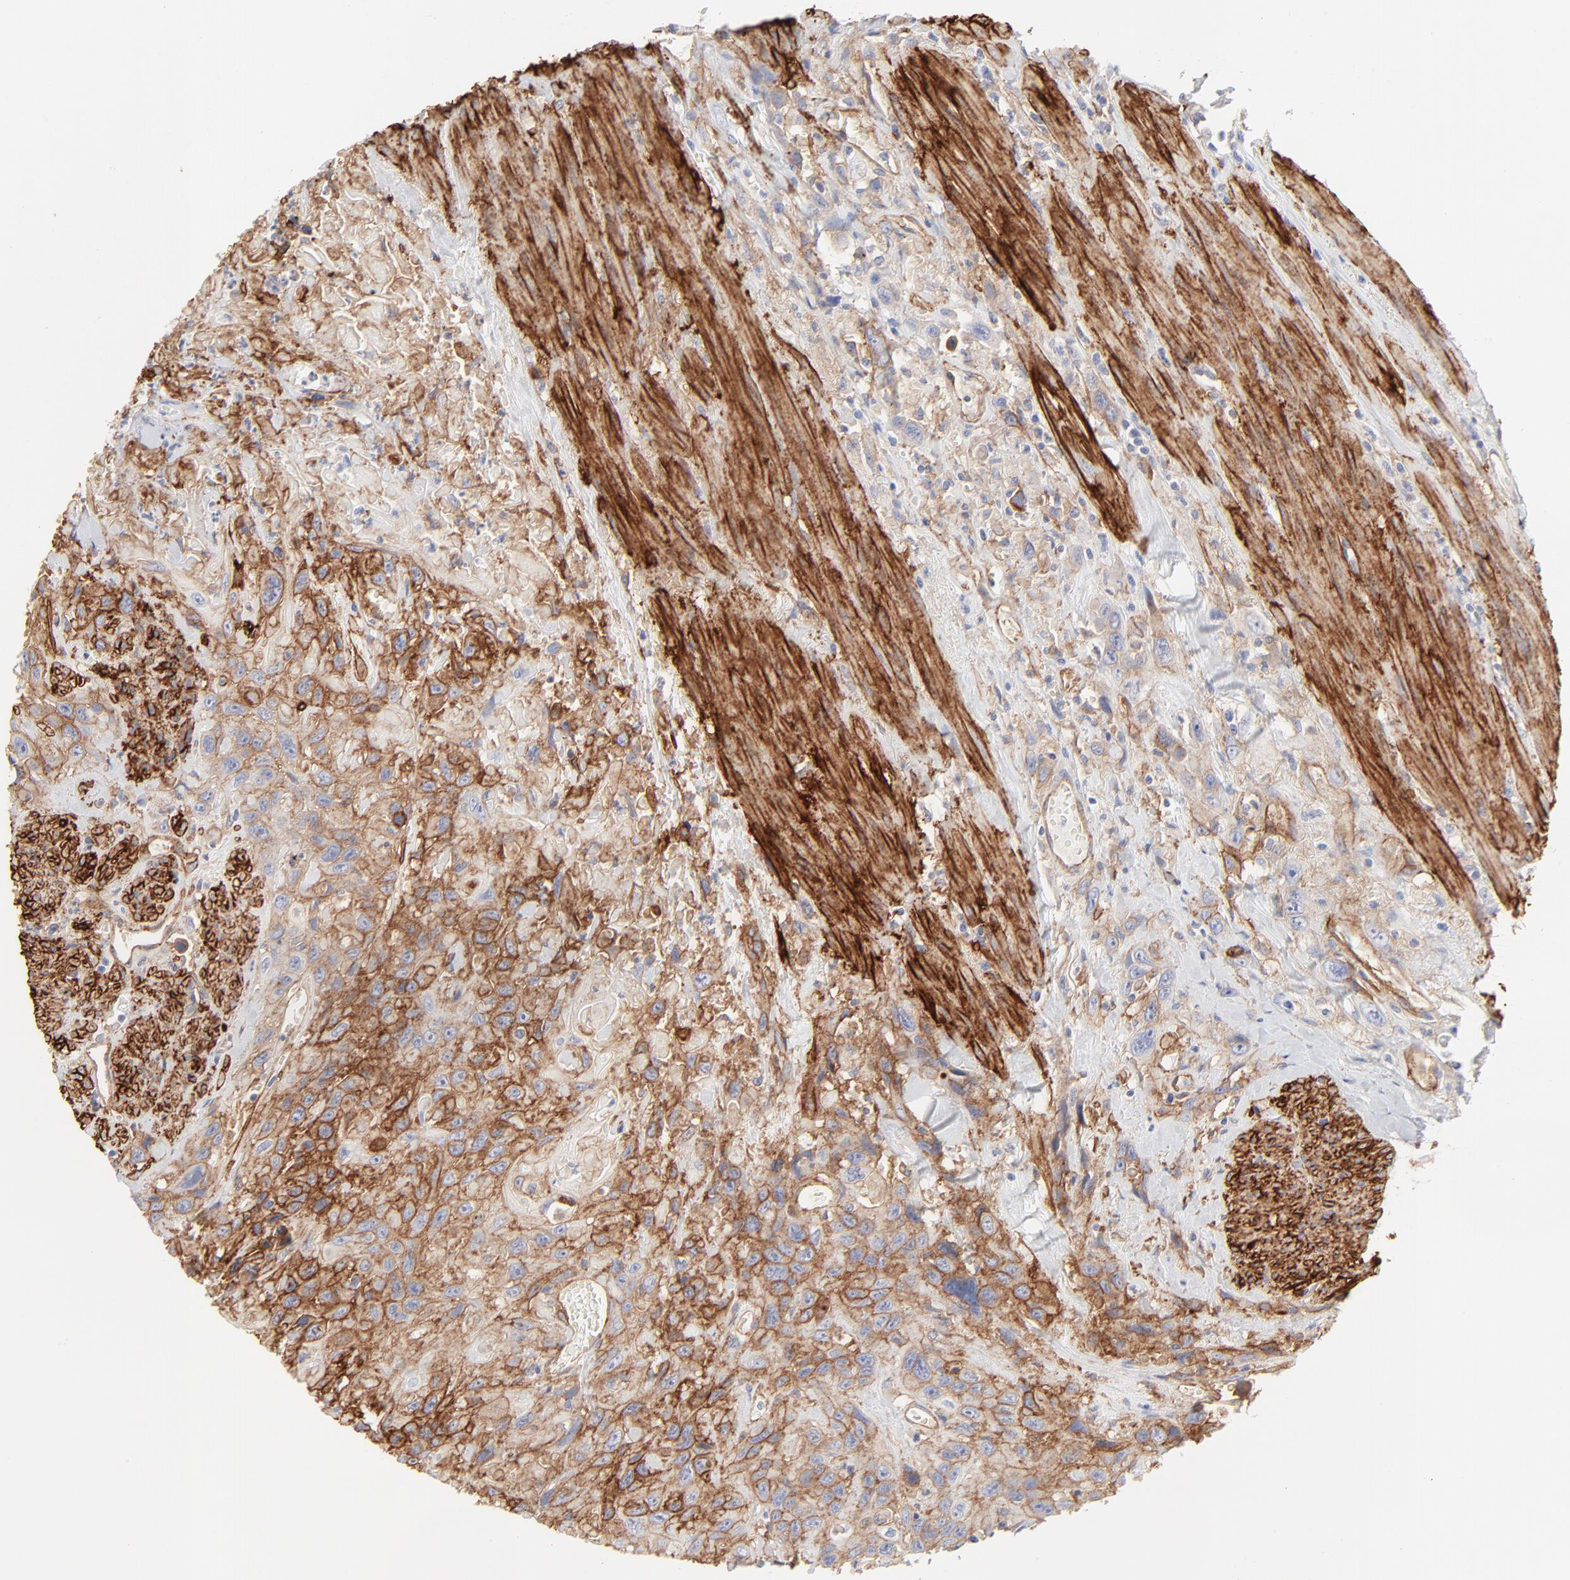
{"staining": {"intensity": "moderate", "quantity": "25%-75%", "location": "cytoplasmic/membranous"}, "tissue": "urothelial cancer", "cell_type": "Tumor cells", "image_type": "cancer", "snomed": [{"axis": "morphology", "description": "Urothelial carcinoma, High grade"}, {"axis": "topography", "description": "Urinary bladder"}], "caption": "Immunohistochemical staining of human high-grade urothelial carcinoma reveals medium levels of moderate cytoplasmic/membranous positivity in about 25%-75% of tumor cells.", "gene": "ITGA5", "patient": {"sex": "female", "age": 84}}